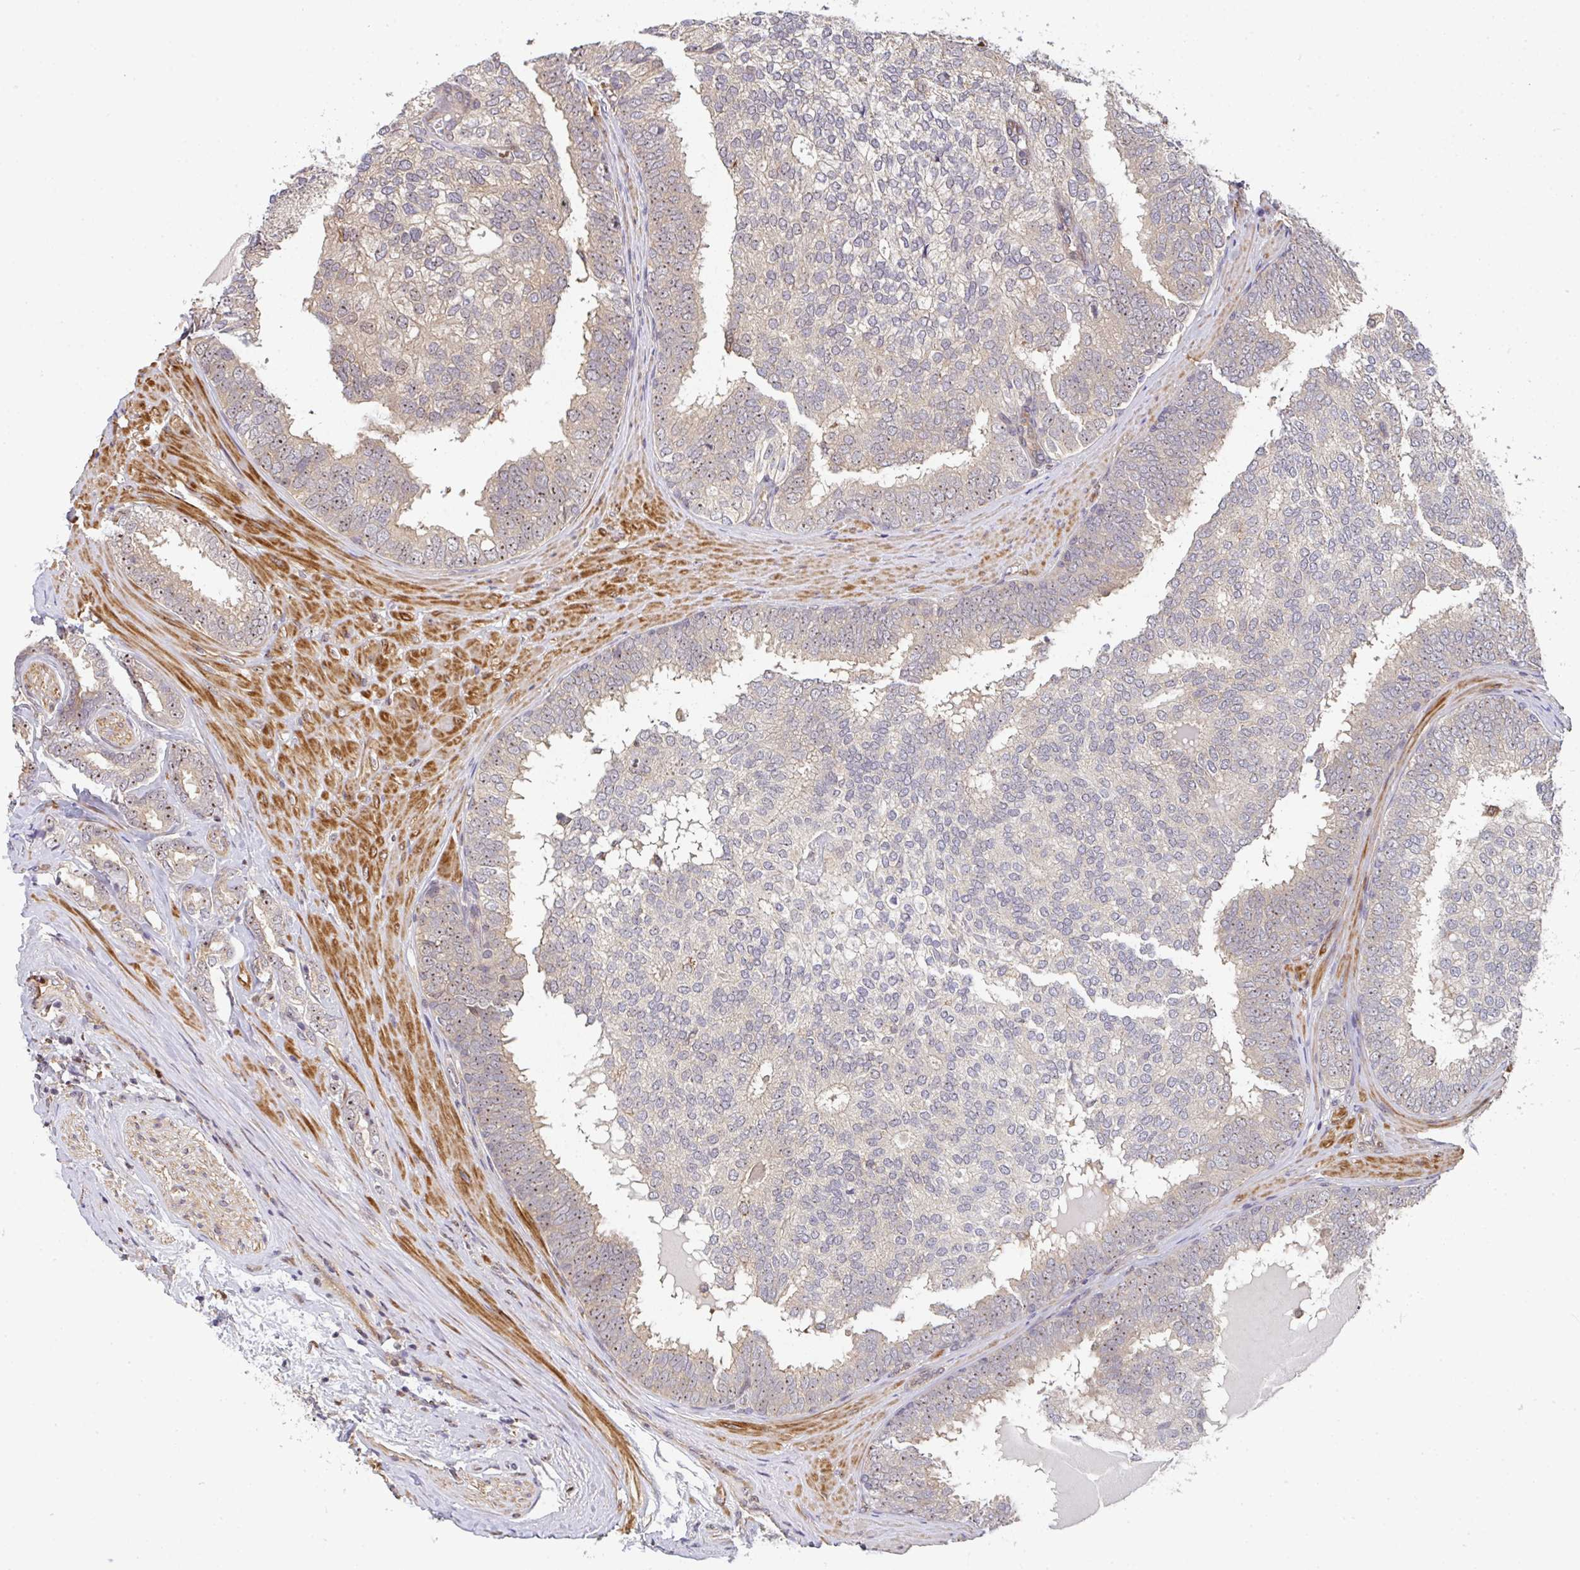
{"staining": {"intensity": "weak", "quantity": "25%-75%", "location": "cytoplasmic/membranous,nuclear"}, "tissue": "prostate cancer", "cell_type": "Tumor cells", "image_type": "cancer", "snomed": [{"axis": "morphology", "description": "Adenocarcinoma, High grade"}, {"axis": "topography", "description": "Prostate"}], "caption": "Weak cytoplasmic/membranous and nuclear protein positivity is seen in about 25%-75% of tumor cells in prostate cancer.", "gene": "SIMC1", "patient": {"sex": "male", "age": 72}}